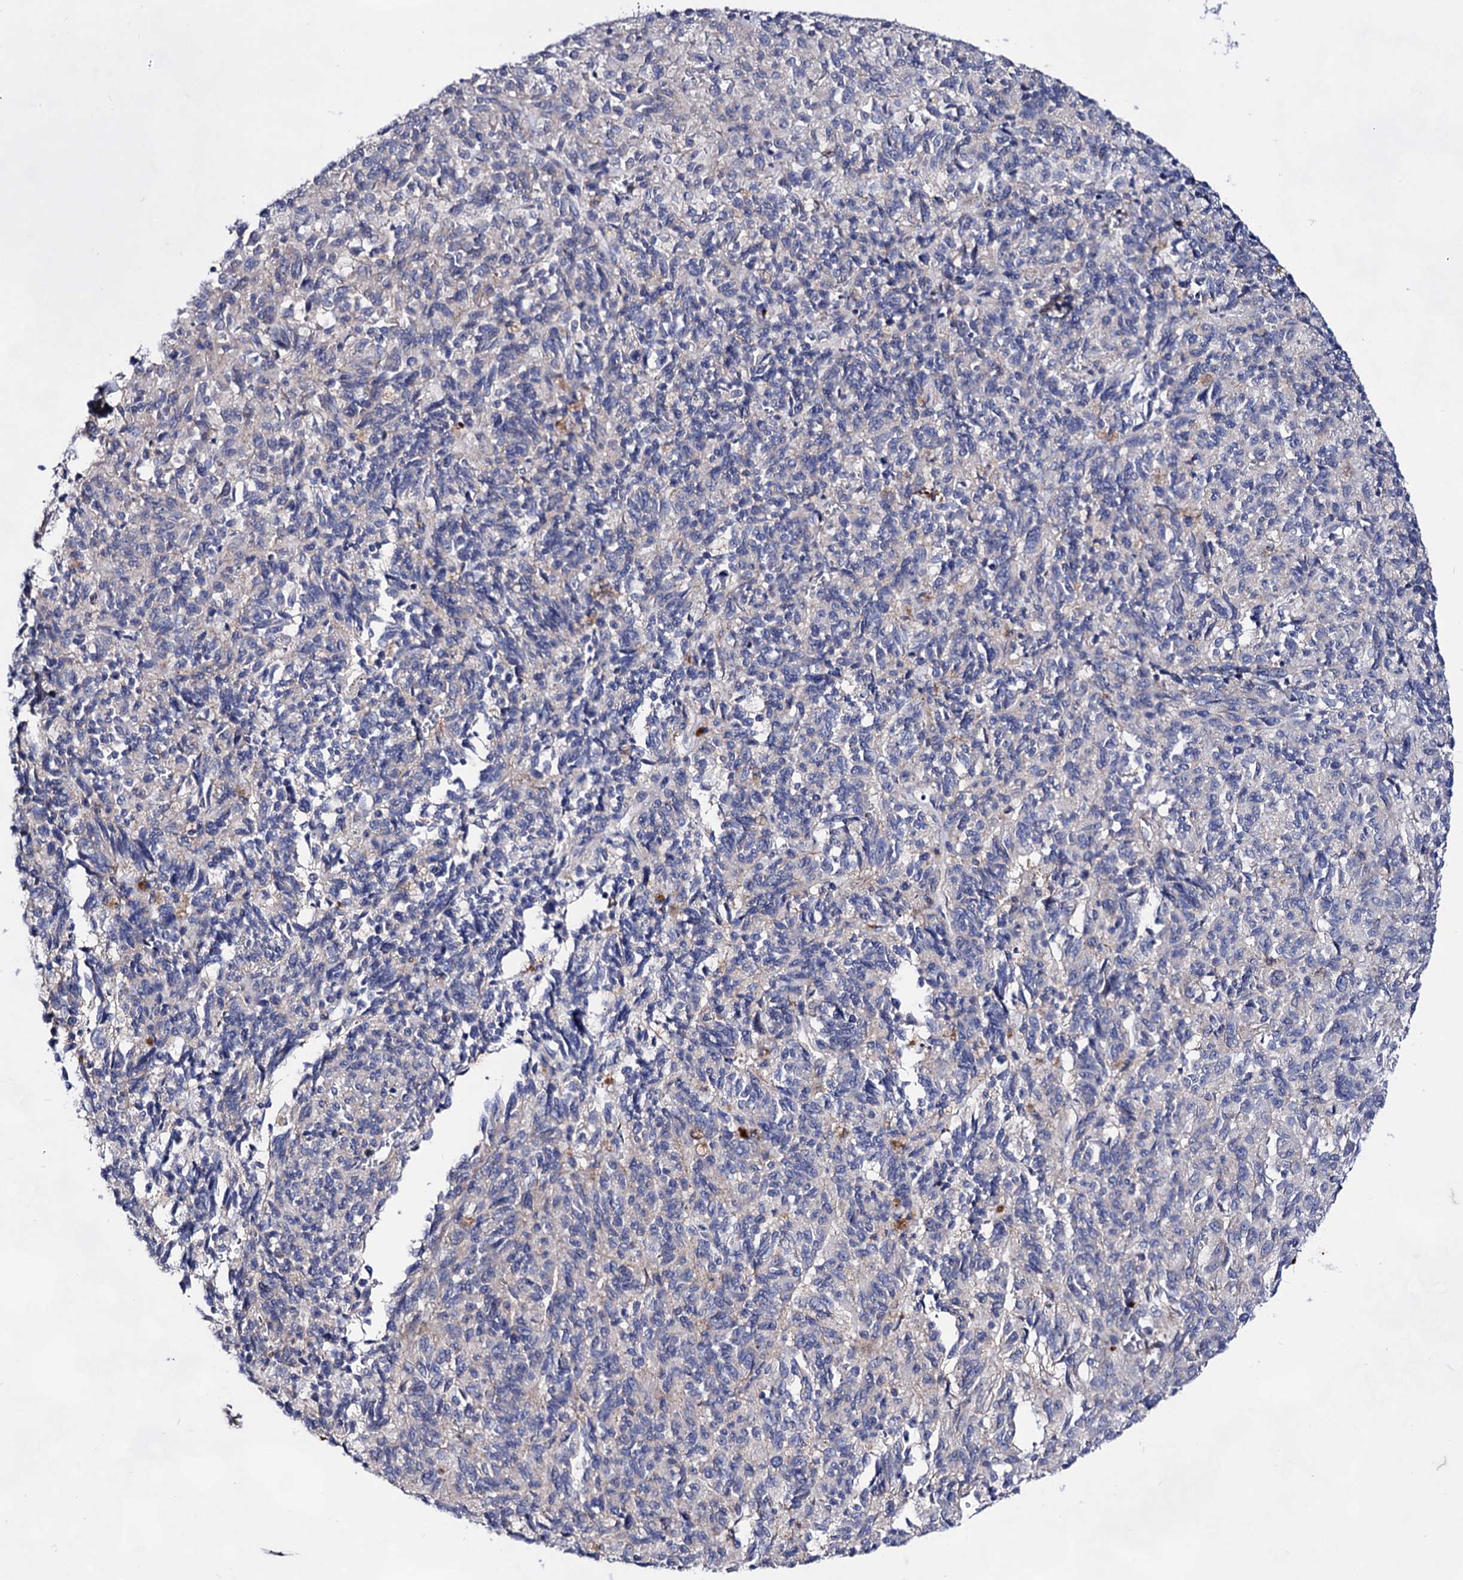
{"staining": {"intensity": "negative", "quantity": "none", "location": "none"}, "tissue": "melanoma", "cell_type": "Tumor cells", "image_type": "cancer", "snomed": [{"axis": "morphology", "description": "Malignant melanoma, Metastatic site"}, {"axis": "topography", "description": "Lung"}], "caption": "This micrograph is of malignant melanoma (metastatic site) stained with IHC to label a protein in brown with the nuclei are counter-stained blue. There is no positivity in tumor cells.", "gene": "PLIN1", "patient": {"sex": "male", "age": 64}}